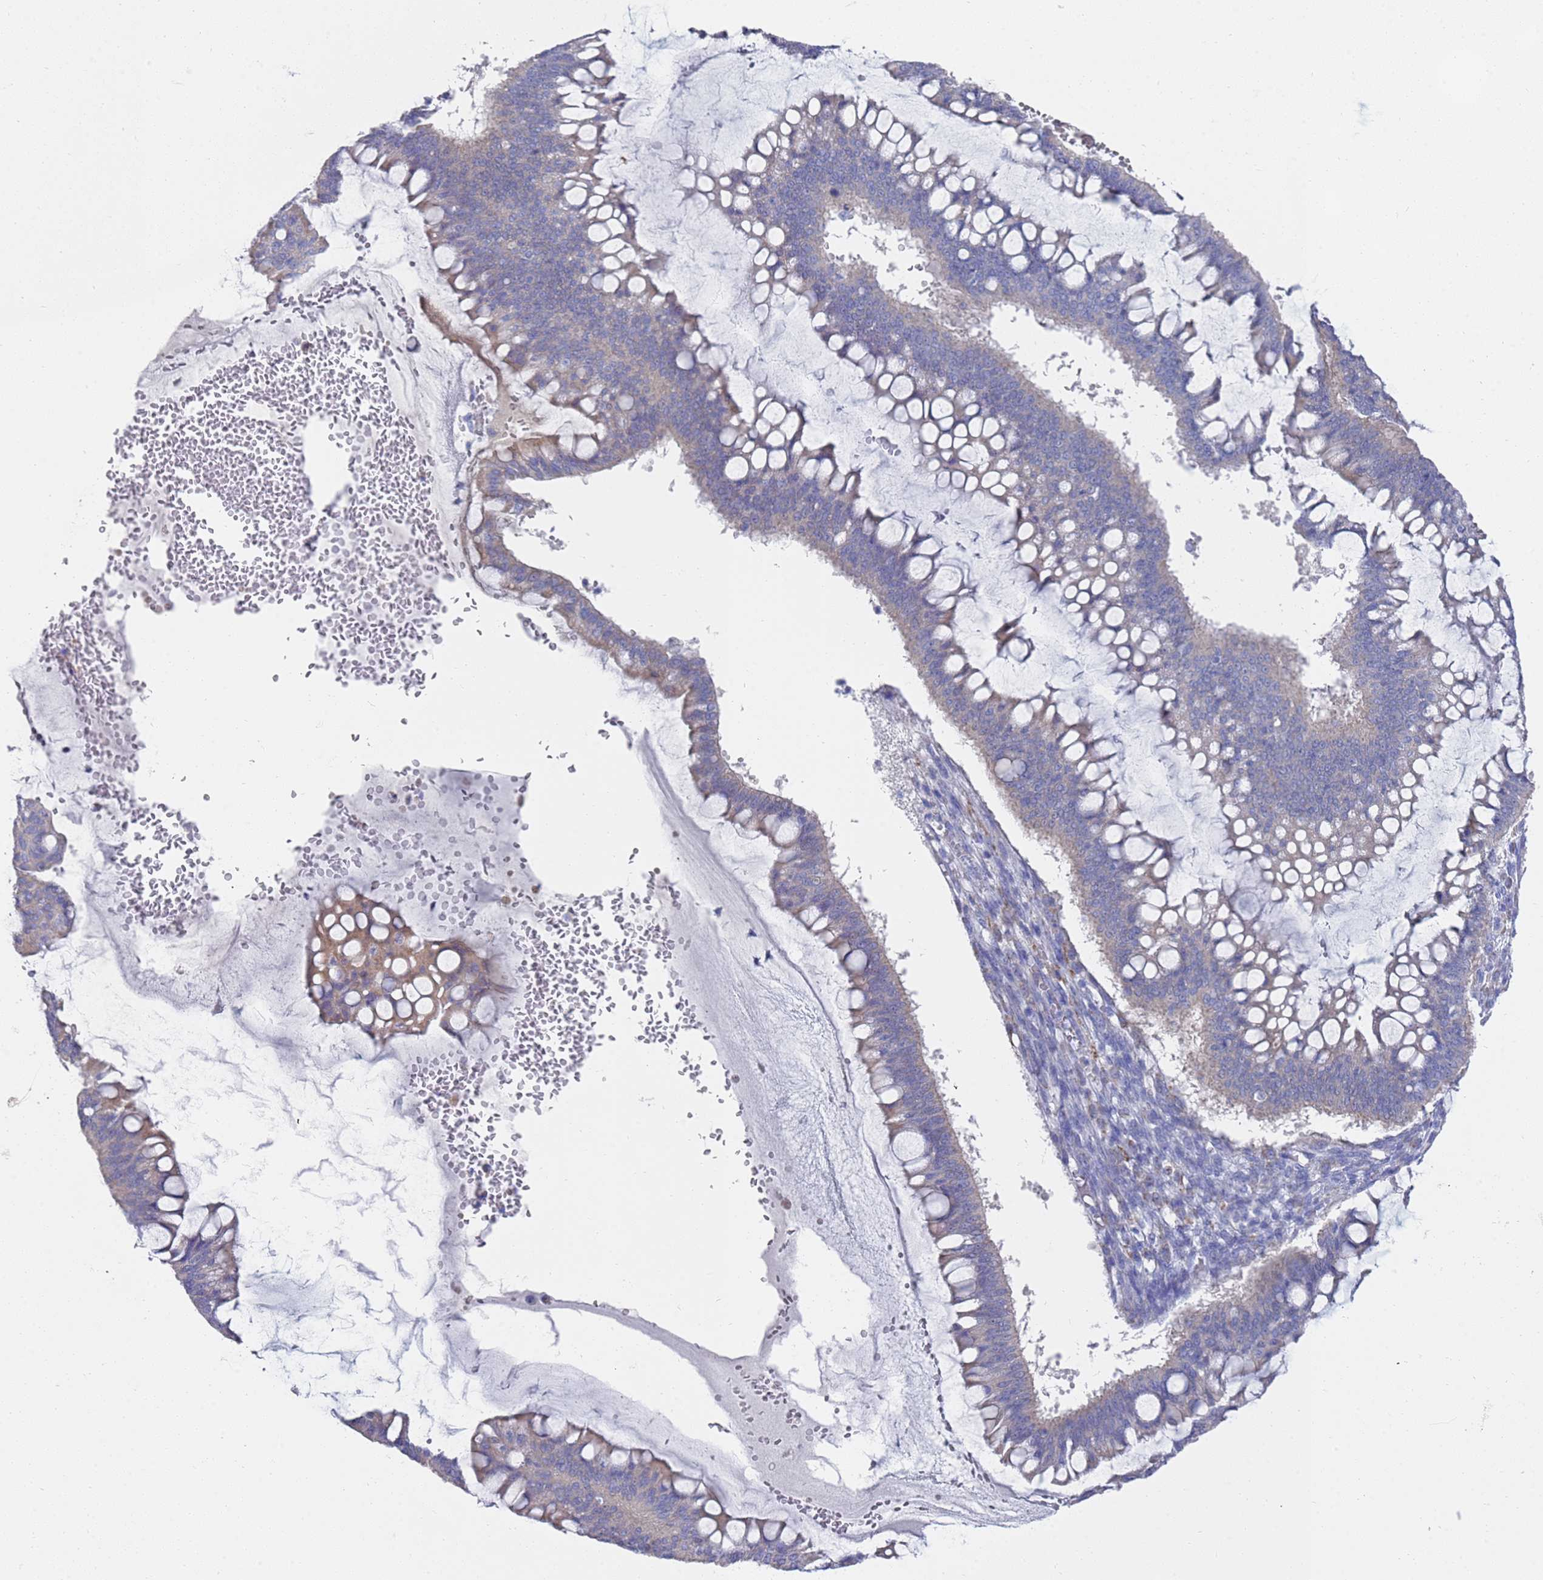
{"staining": {"intensity": "weak", "quantity": "<25%", "location": "cytoplasmic/membranous"}, "tissue": "ovarian cancer", "cell_type": "Tumor cells", "image_type": "cancer", "snomed": [{"axis": "morphology", "description": "Cystadenocarcinoma, mucinous, NOS"}, {"axis": "topography", "description": "Ovary"}], "caption": "A photomicrograph of mucinous cystadenocarcinoma (ovarian) stained for a protein reveals no brown staining in tumor cells. (DAB immunohistochemistry (IHC), high magnification).", "gene": "SCAPER", "patient": {"sex": "female", "age": 73}}